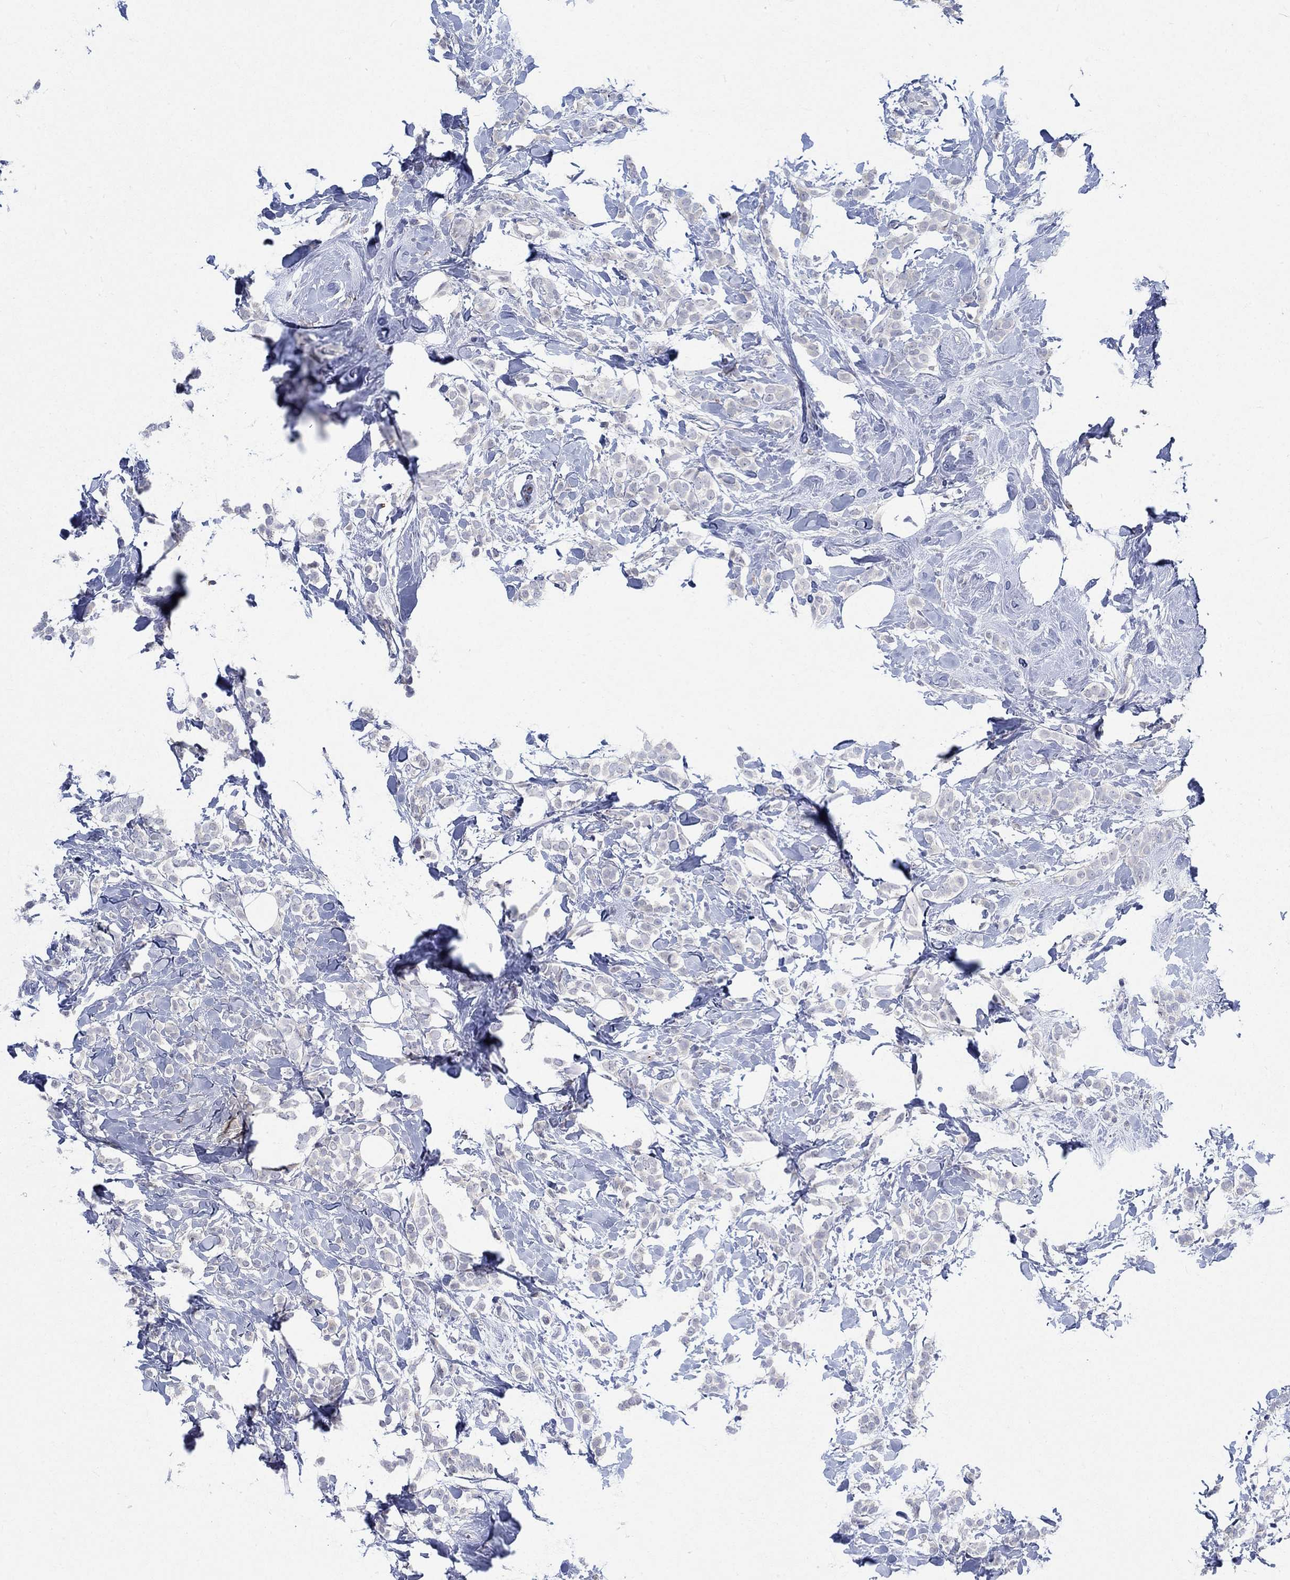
{"staining": {"intensity": "negative", "quantity": "none", "location": "none"}, "tissue": "breast cancer", "cell_type": "Tumor cells", "image_type": "cancer", "snomed": [{"axis": "morphology", "description": "Lobular carcinoma"}, {"axis": "topography", "description": "Breast"}], "caption": "Breast lobular carcinoma was stained to show a protein in brown. There is no significant positivity in tumor cells.", "gene": "NAV3", "patient": {"sex": "female", "age": 49}}